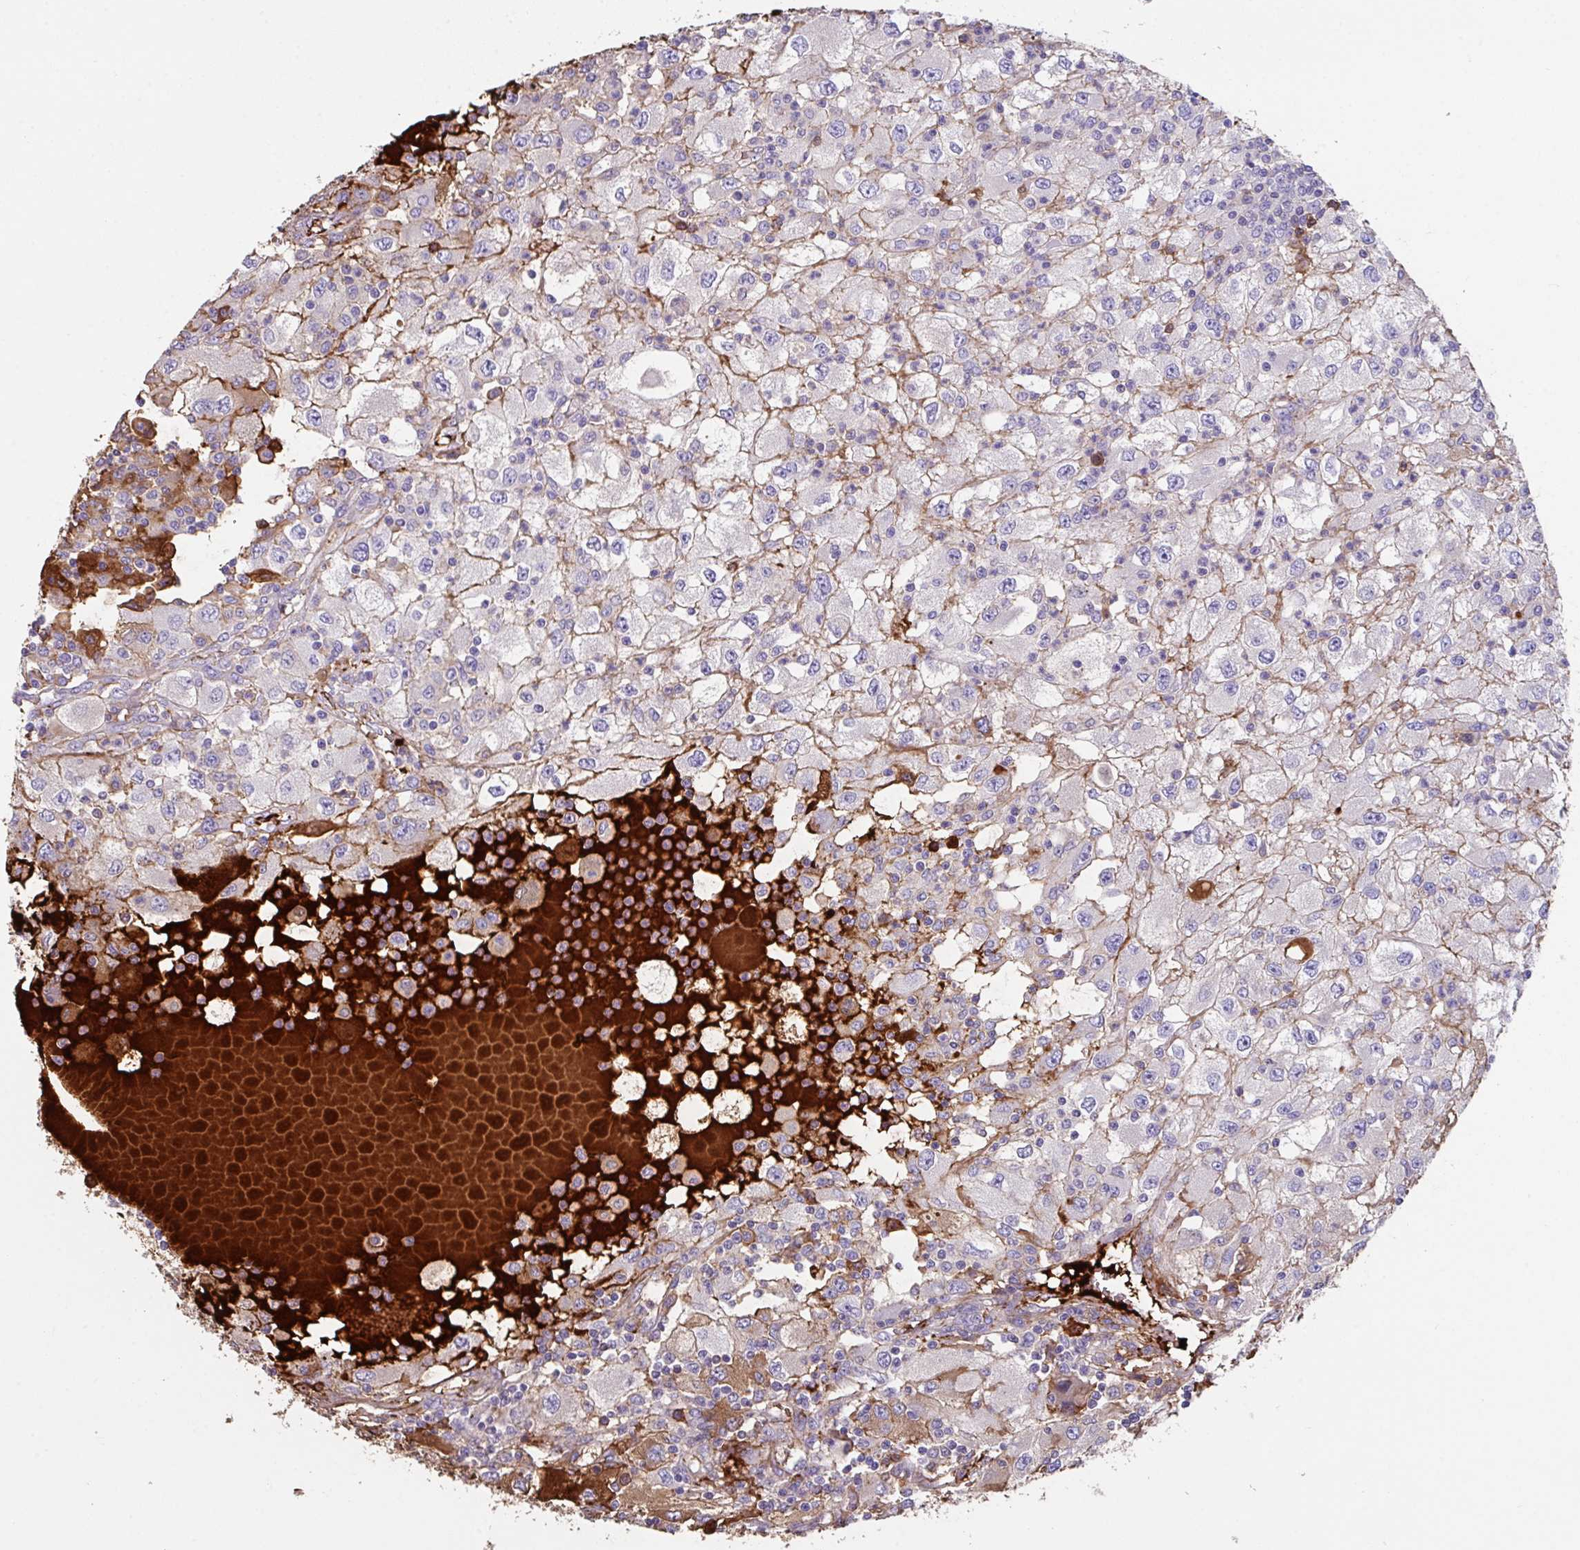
{"staining": {"intensity": "moderate", "quantity": "<25%", "location": "cytoplasmic/membranous"}, "tissue": "renal cancer", "cell_type": "Tumor cells", "image_type": "cancer", "snomed": [{"axis": "morphology", "description": "Adenocarcinoma, NOS"}, {"axis": "topography", "description": "Kidney"}], "caption": "High-power microscopy captured an immunohistochemistry (IHC) histopathology image of renal cancer, revealing moderate cytoplasmic/membranous positivity in about <25% of tumor cells.", "gene": "ZNF813", "patient": {"sex": "female", "age": 67}}